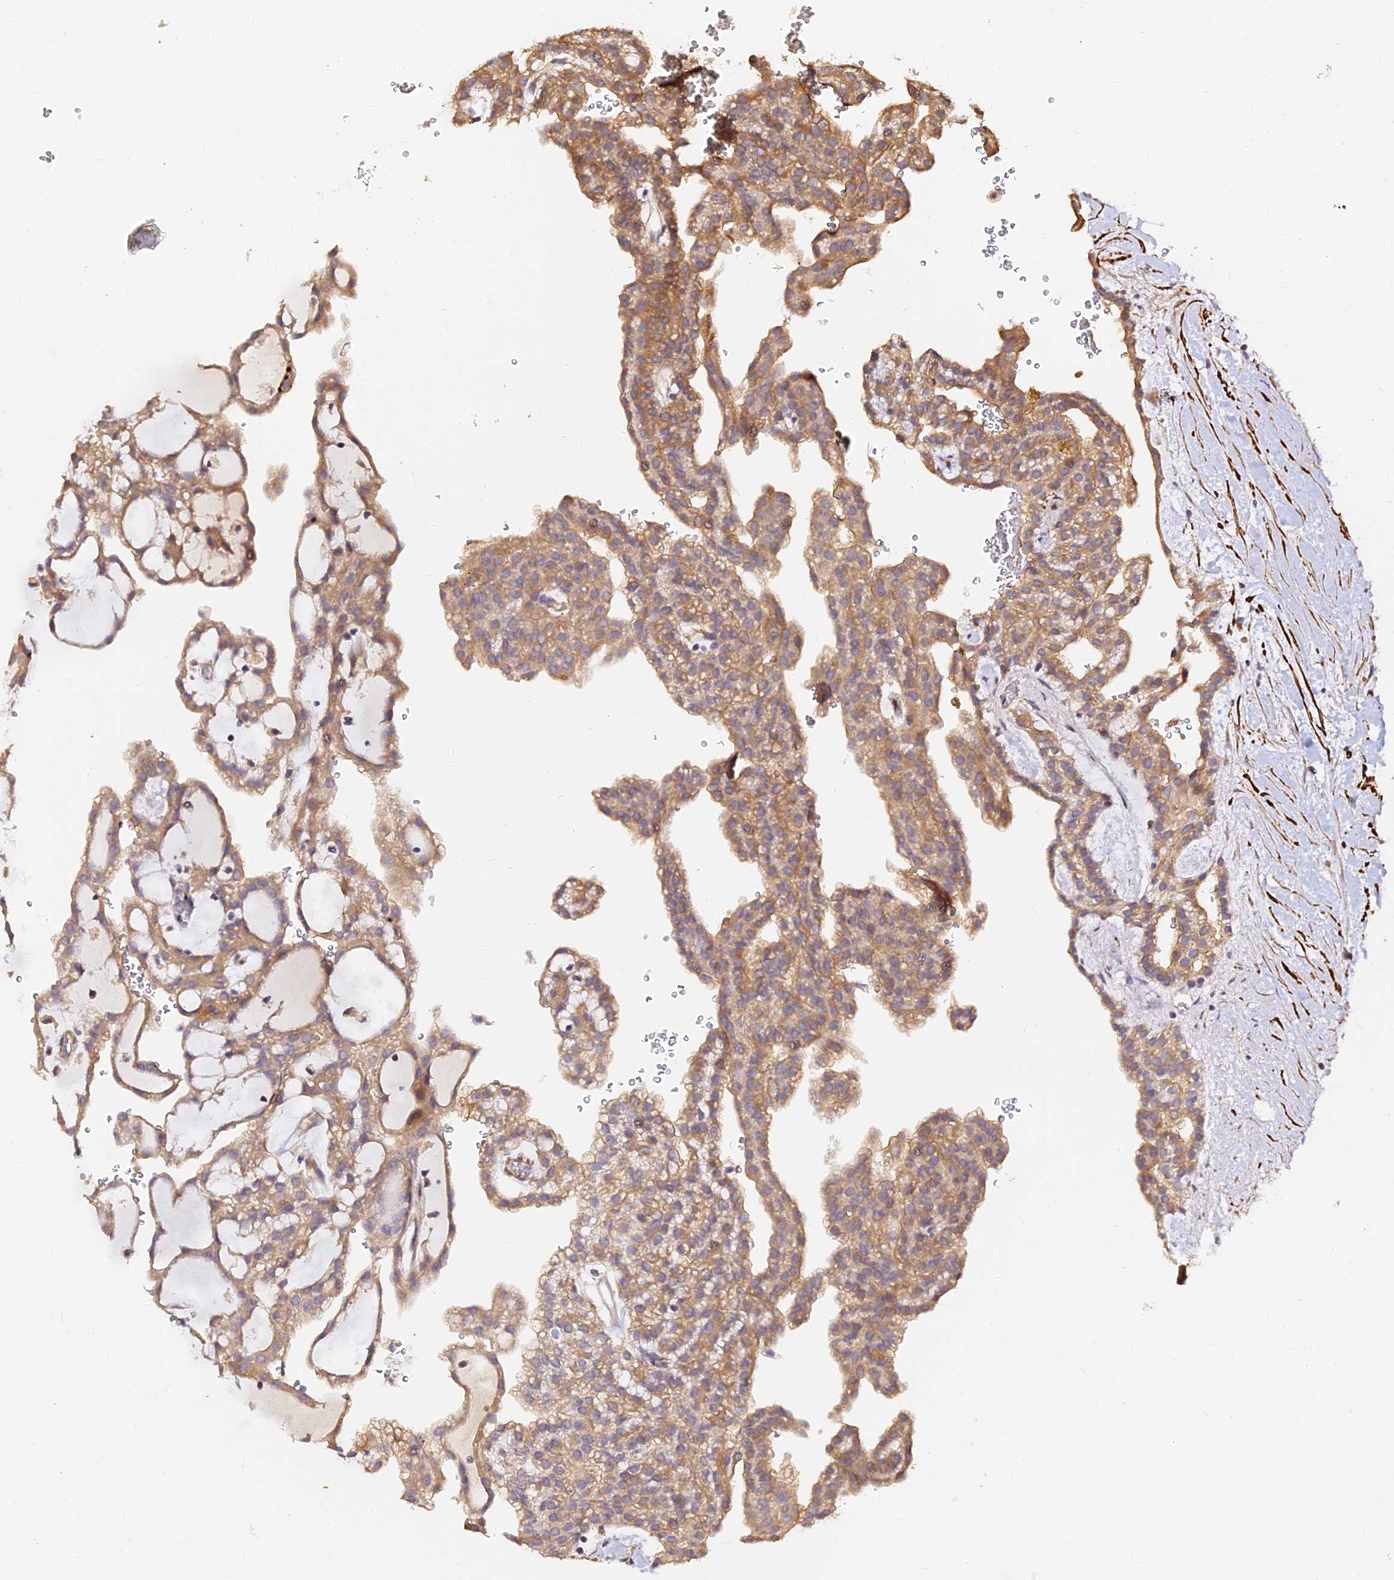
{"staining": {"intensity": "moderate", "quantity": ">75%", "location": "cytoplasmic/membranous"}, "tissue": "renal cancer", "cell_type": "Tumor cells", "image_type": "cancer", "snomed": [{"axis": "morphology", "description": "Adenocarcinoma, NOS"}, {"axis": "topography", "description": "Kidney"}], "caption": "Immunohistochemistry (IHC) (DAB) staining of human renal adenocarcinoma exhibits moderate cytoplasmic/membranous protein staining in about >75% of tumor cells.", "gene": "TDO2", "patient": {"sex": "male", "age": 63}}